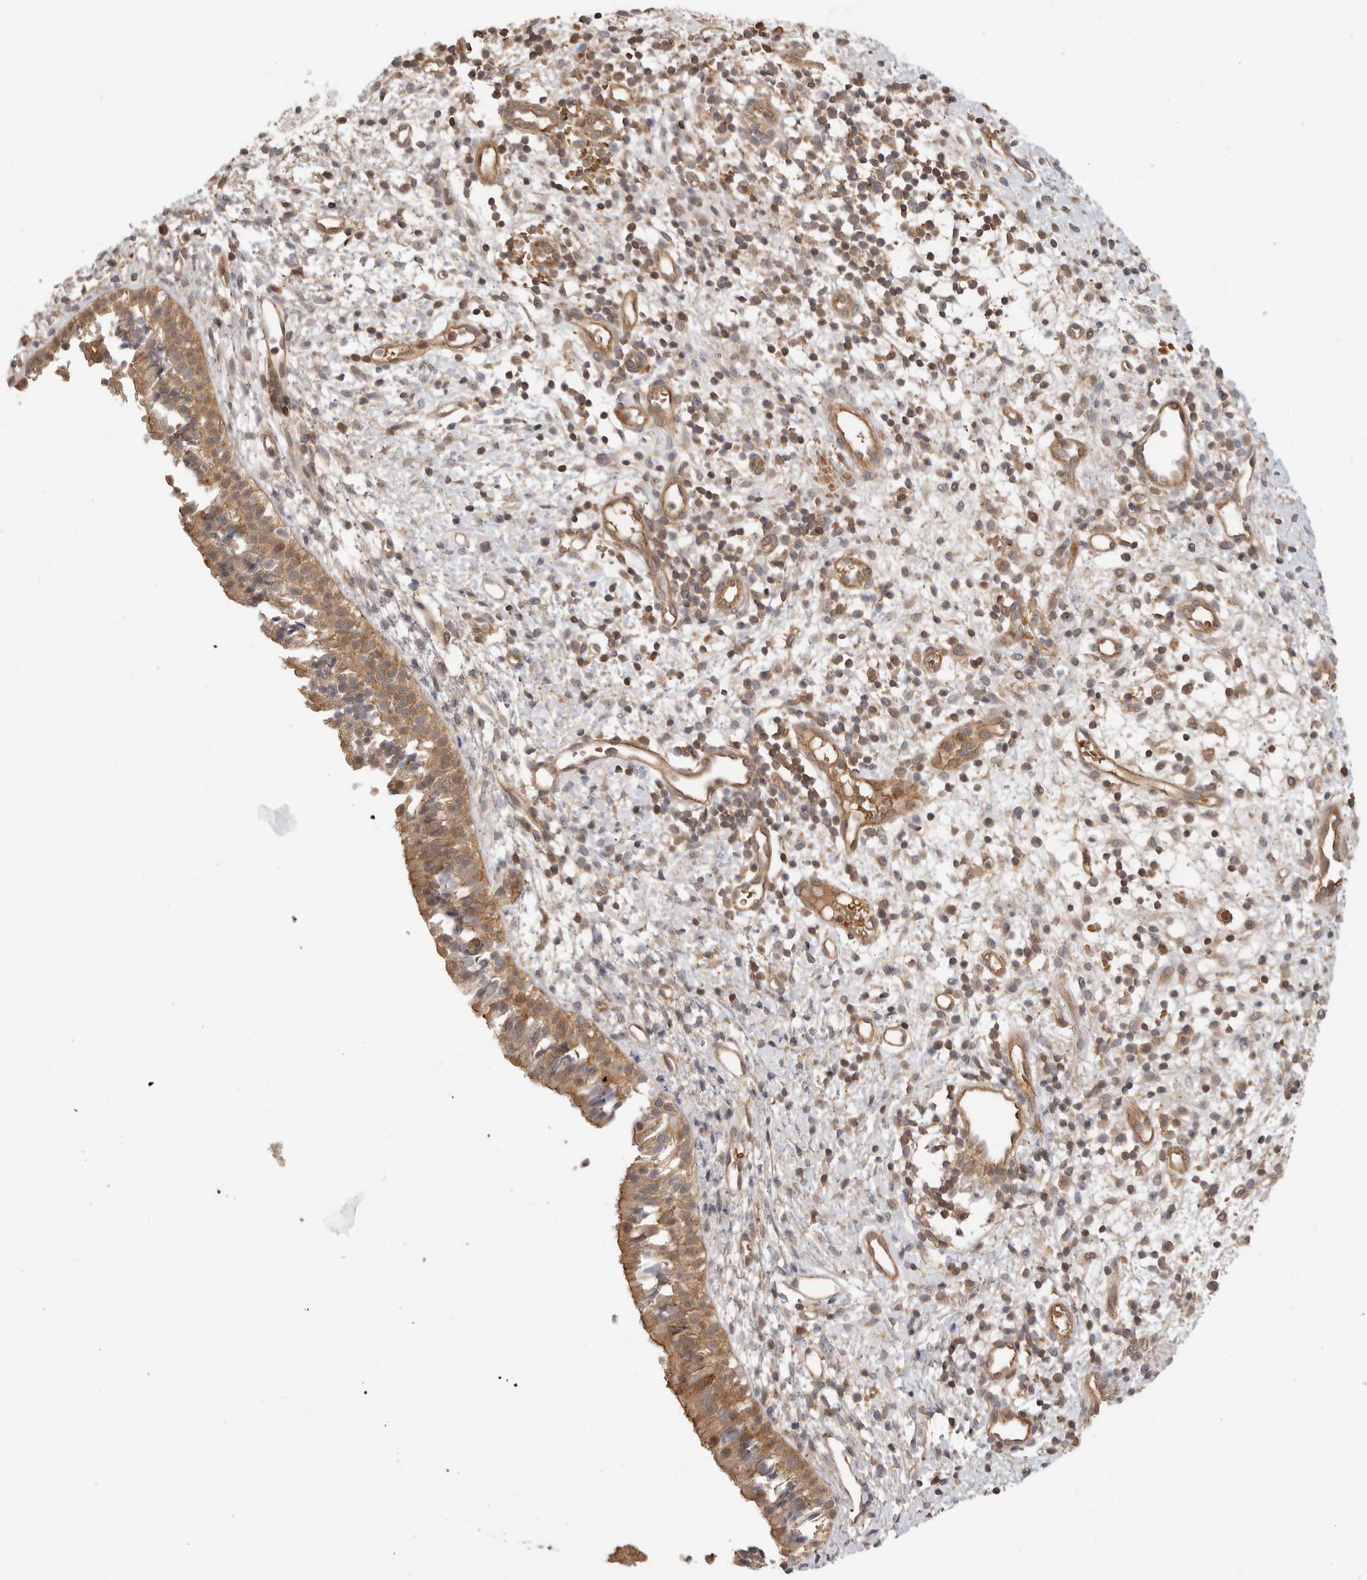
{"staining": {"intensity": "moderate", "quantity": ">75%", "location": "cytoplasmic/membranous"}, "tissue": "nasopharynx", "cell_type": "Respiratory epithelial cells", "image_type": "normal", "snomed": [{"axis": "morphology", "description": "Normal tissue, NOS"}, {"axis": "topography", "description": "Nasopharynx"}], "caption": "Protein analysis of unremarkable nasopharynx shows moderate cytoplasmic/membranous expression in approximately >75% of respiratory epithelial cells. The protein of interest is stained brown, and the nuclei are stained in blue (DAB (3,3'-diaminobenzidine) IHC with brightfield microscopy, high magnification).", "gene": "CLDN12", "patient": {"sex": "male", "age": 22}}